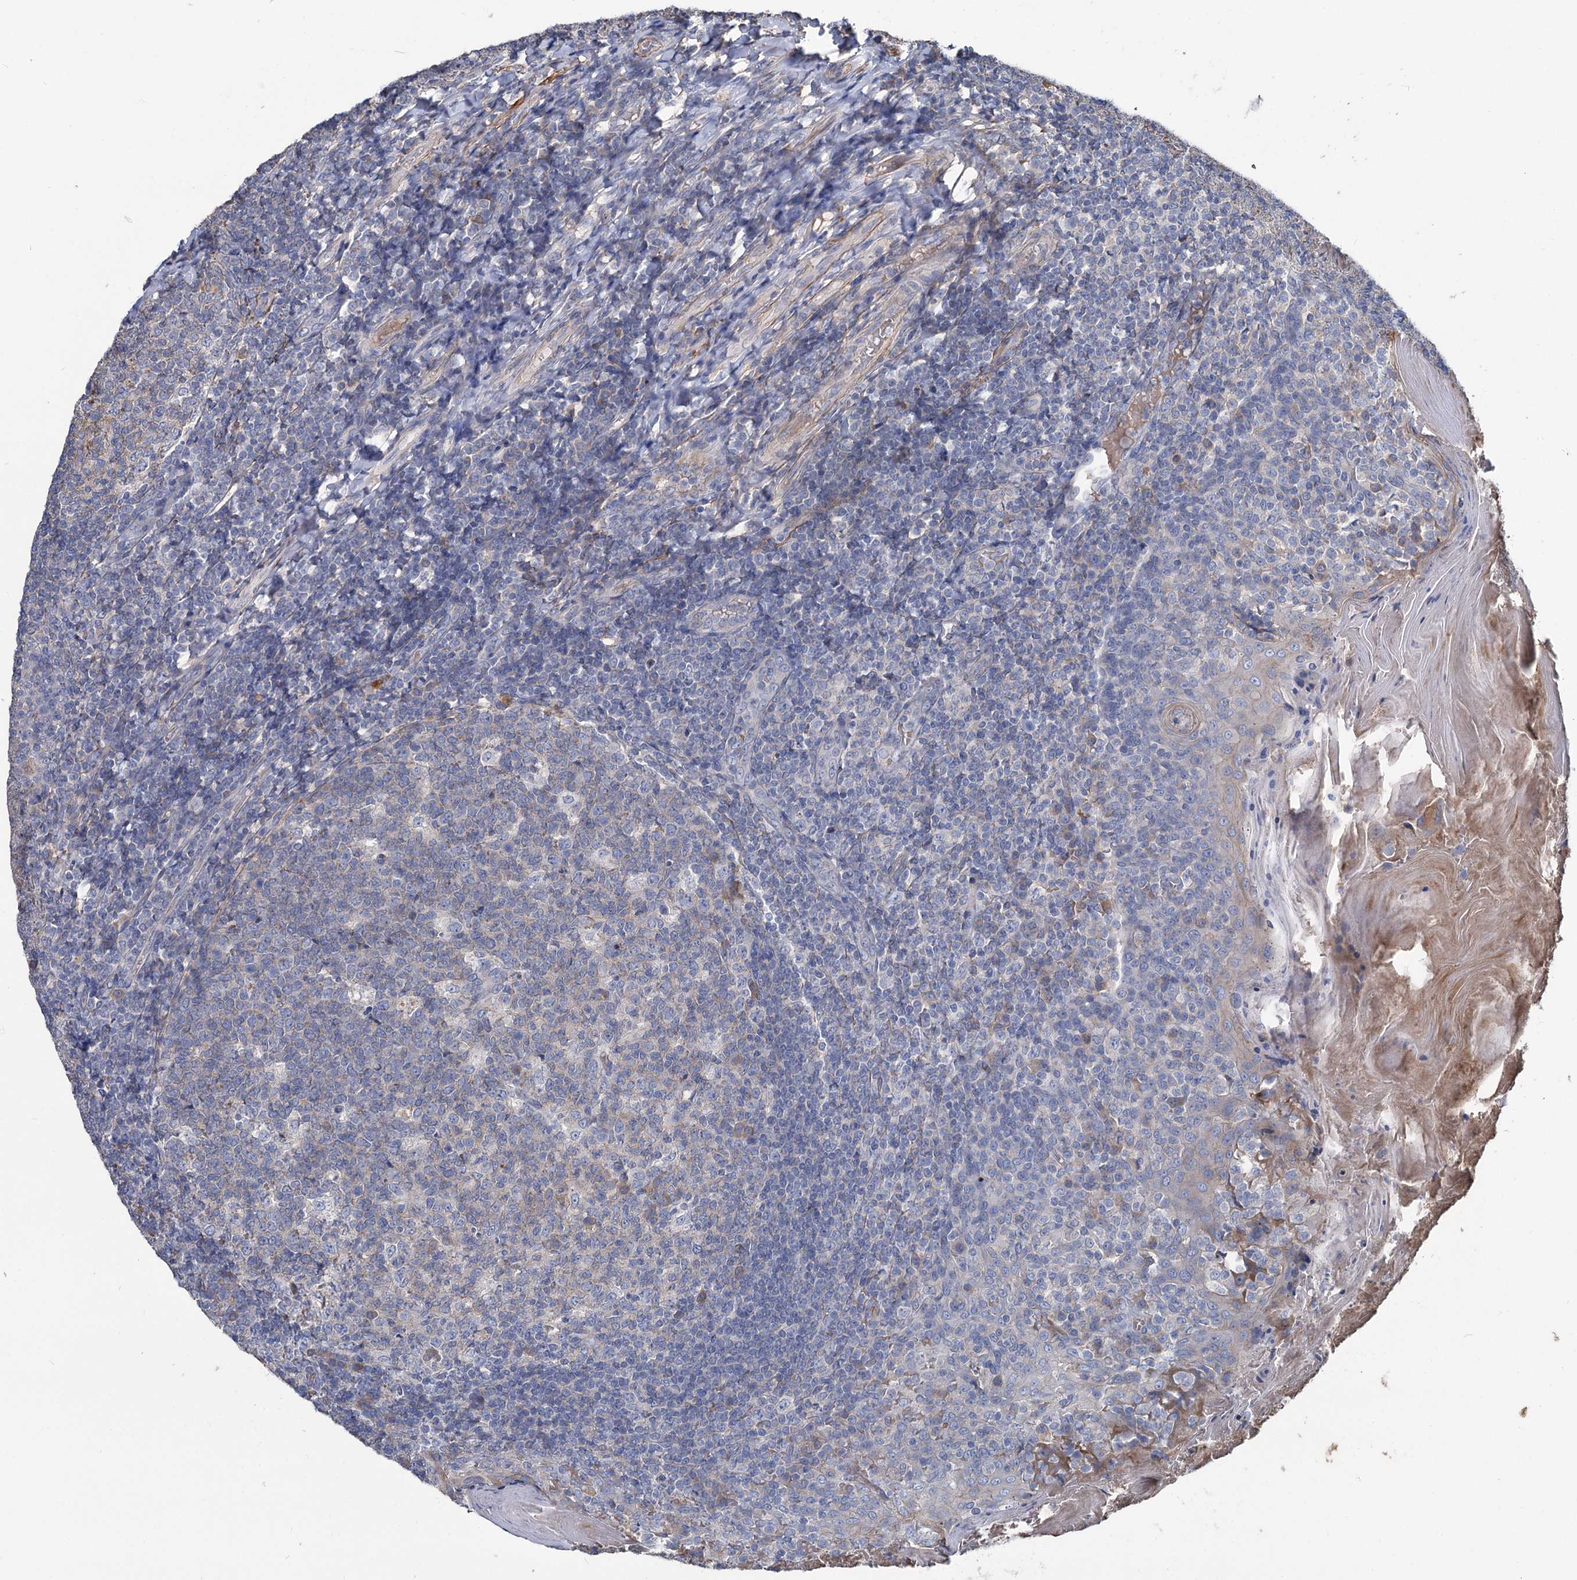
{"staining": {"intensity": "negative", "quantity": "none", "location": "none"}, "tissue": "tonsil", "cell_type": "Germinal center cells", "image_type": "normal", "snomed": [{"axis": "morphology", "description": "Normal tissue, NOS"}, {"axis": "topography", "description": "Tonsil"}], "caption": "A high-resolution photomicrograph shows IHC staining of normal tonsil, which demonstrates no significant positivity in germinal center cells.", "gene": "URAD", "patient": {"sex": "female", "age": 19}}